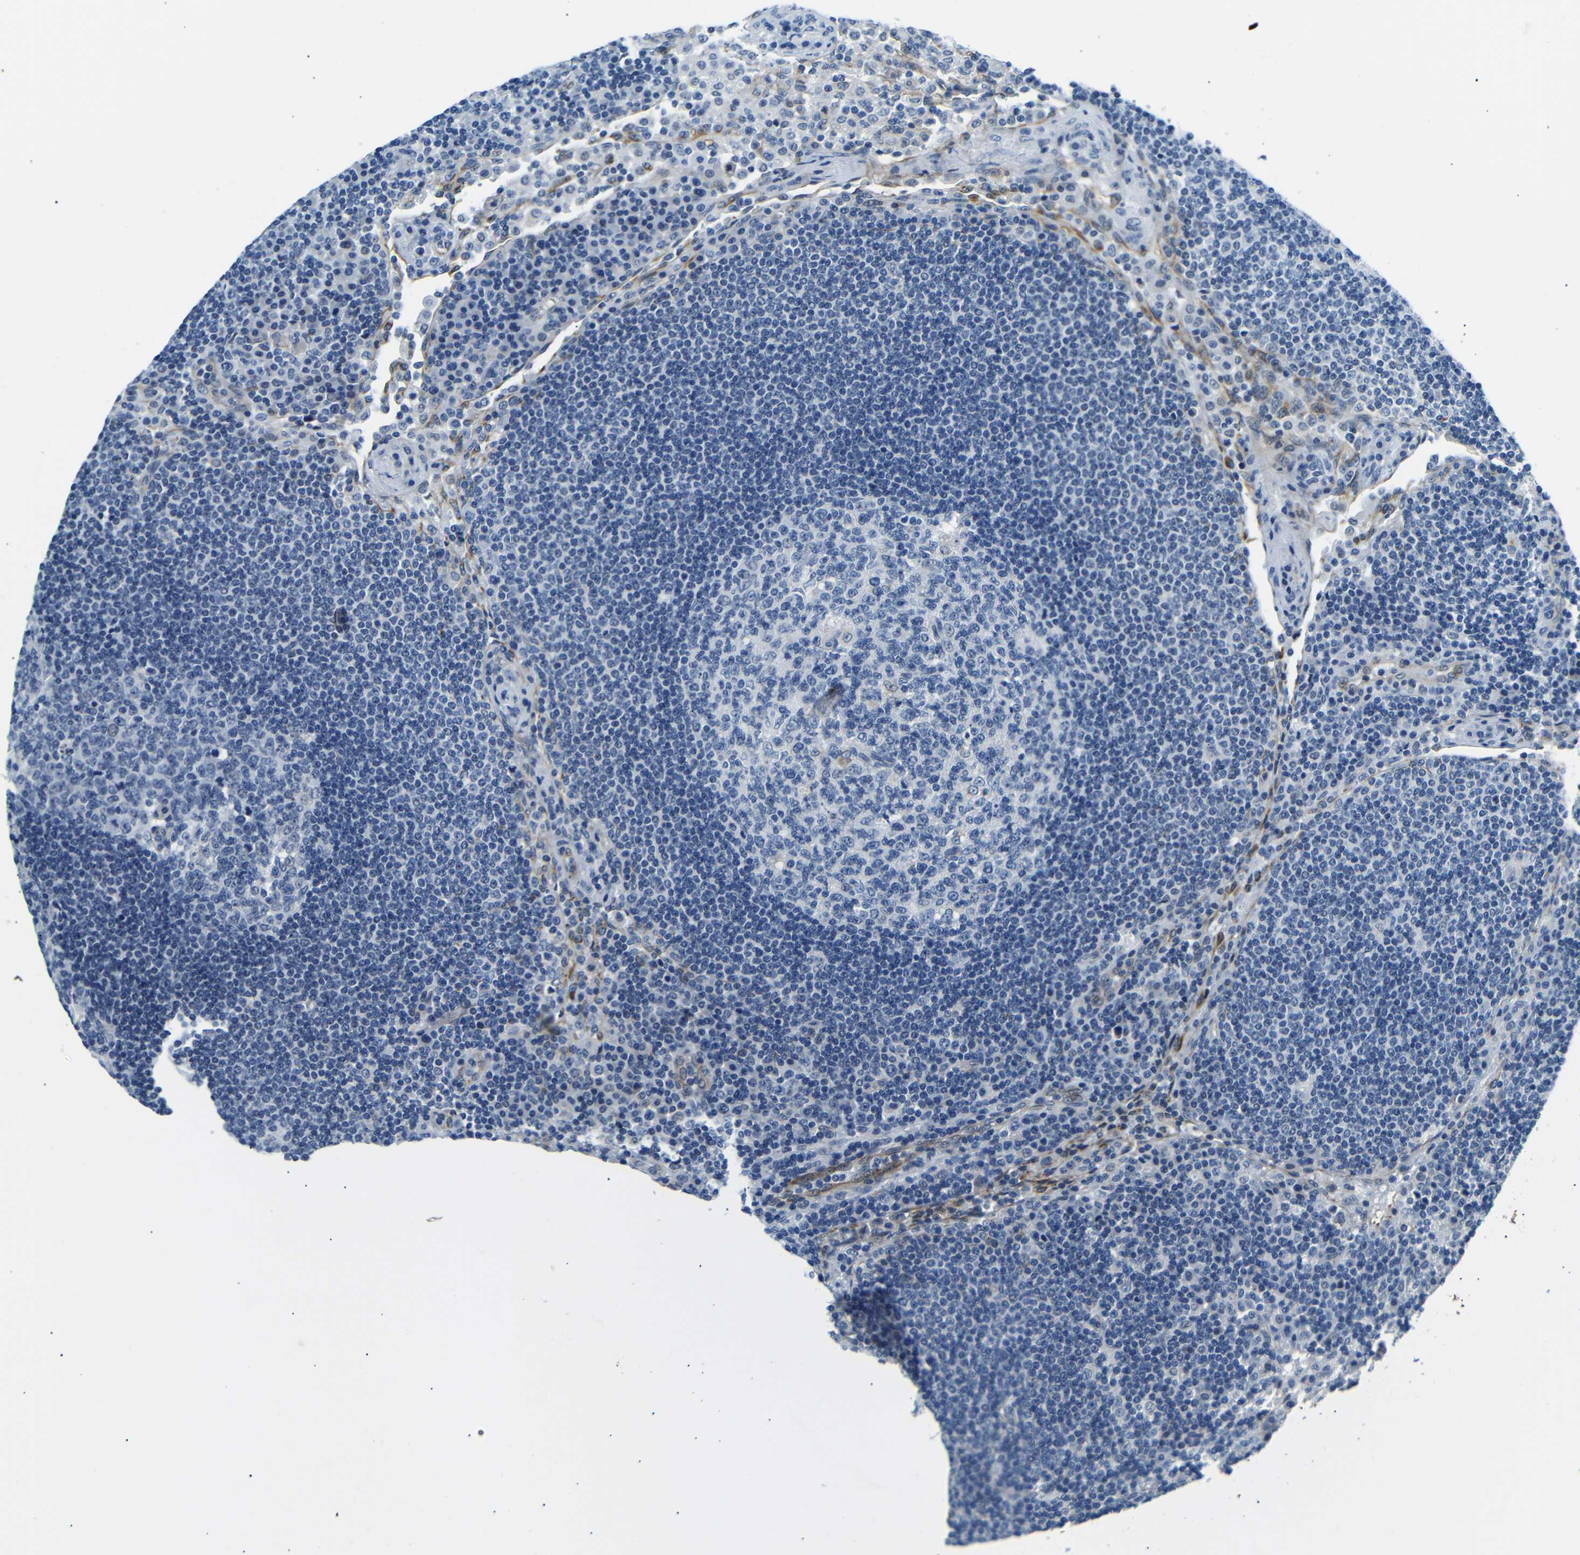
{"staining": {"intensity": "negative", "quantity": "none", "location": "none"}, "tissue": "lymph node", "cell_type": "Germinal center cells", "image_type": "normal", "snomed": [{"axis": "morphology", "description": "Normal tissue, NOS"}, {"axis": "topography", "description": "Lymph node"}], "caption": "There is no significant staining in germinal center cells of lymph node. (DAB (3,3'-diaminobenzidine) immunohistochemistry with hematoxylin counter stain).", "gene": "TAFA1", "patient": {"sex": "female", "age": 53}}